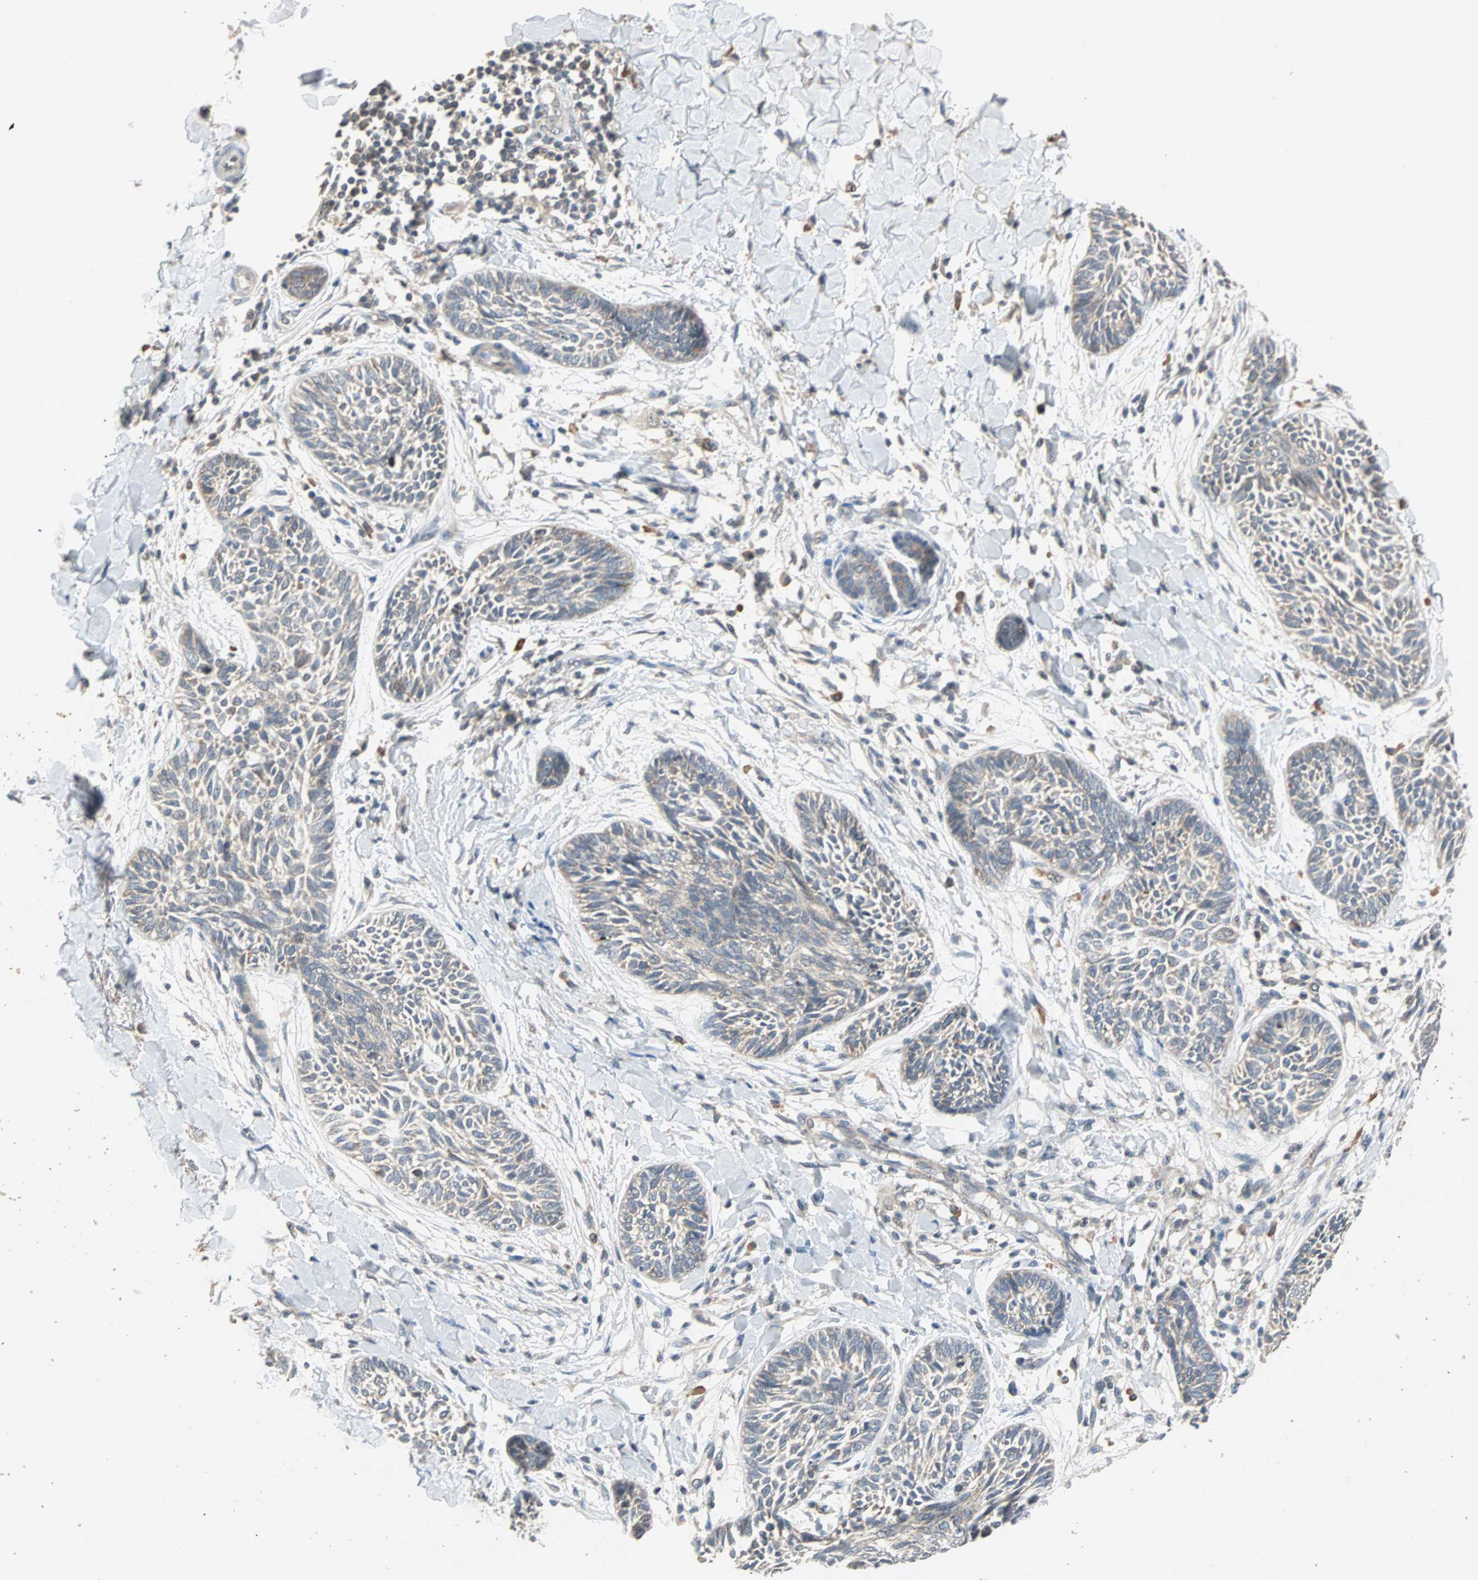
{"staining": {"intensity": "weak", "quantity": ">75%", "location": "cytoplasmic/membranous"}, "tissue": "skin cancer", "cell_type": "Tumor cells", "image_type": "cancer", "snomed": [{"axis": "morphology", "description": "Papilloma, NOS"}, {"axis": "morphology", "description": "Basal cell carcinoma"}, {"axis": "topography", "description": "Skin"}], "caption": "About >75% of tumor cells in skin papilloma display weak cytoplasmic/membranous protein staining as visualized by brown immunohistochemical staining.", "gene": "TTF2", "patient": {"sex": "male", "age": 87}}